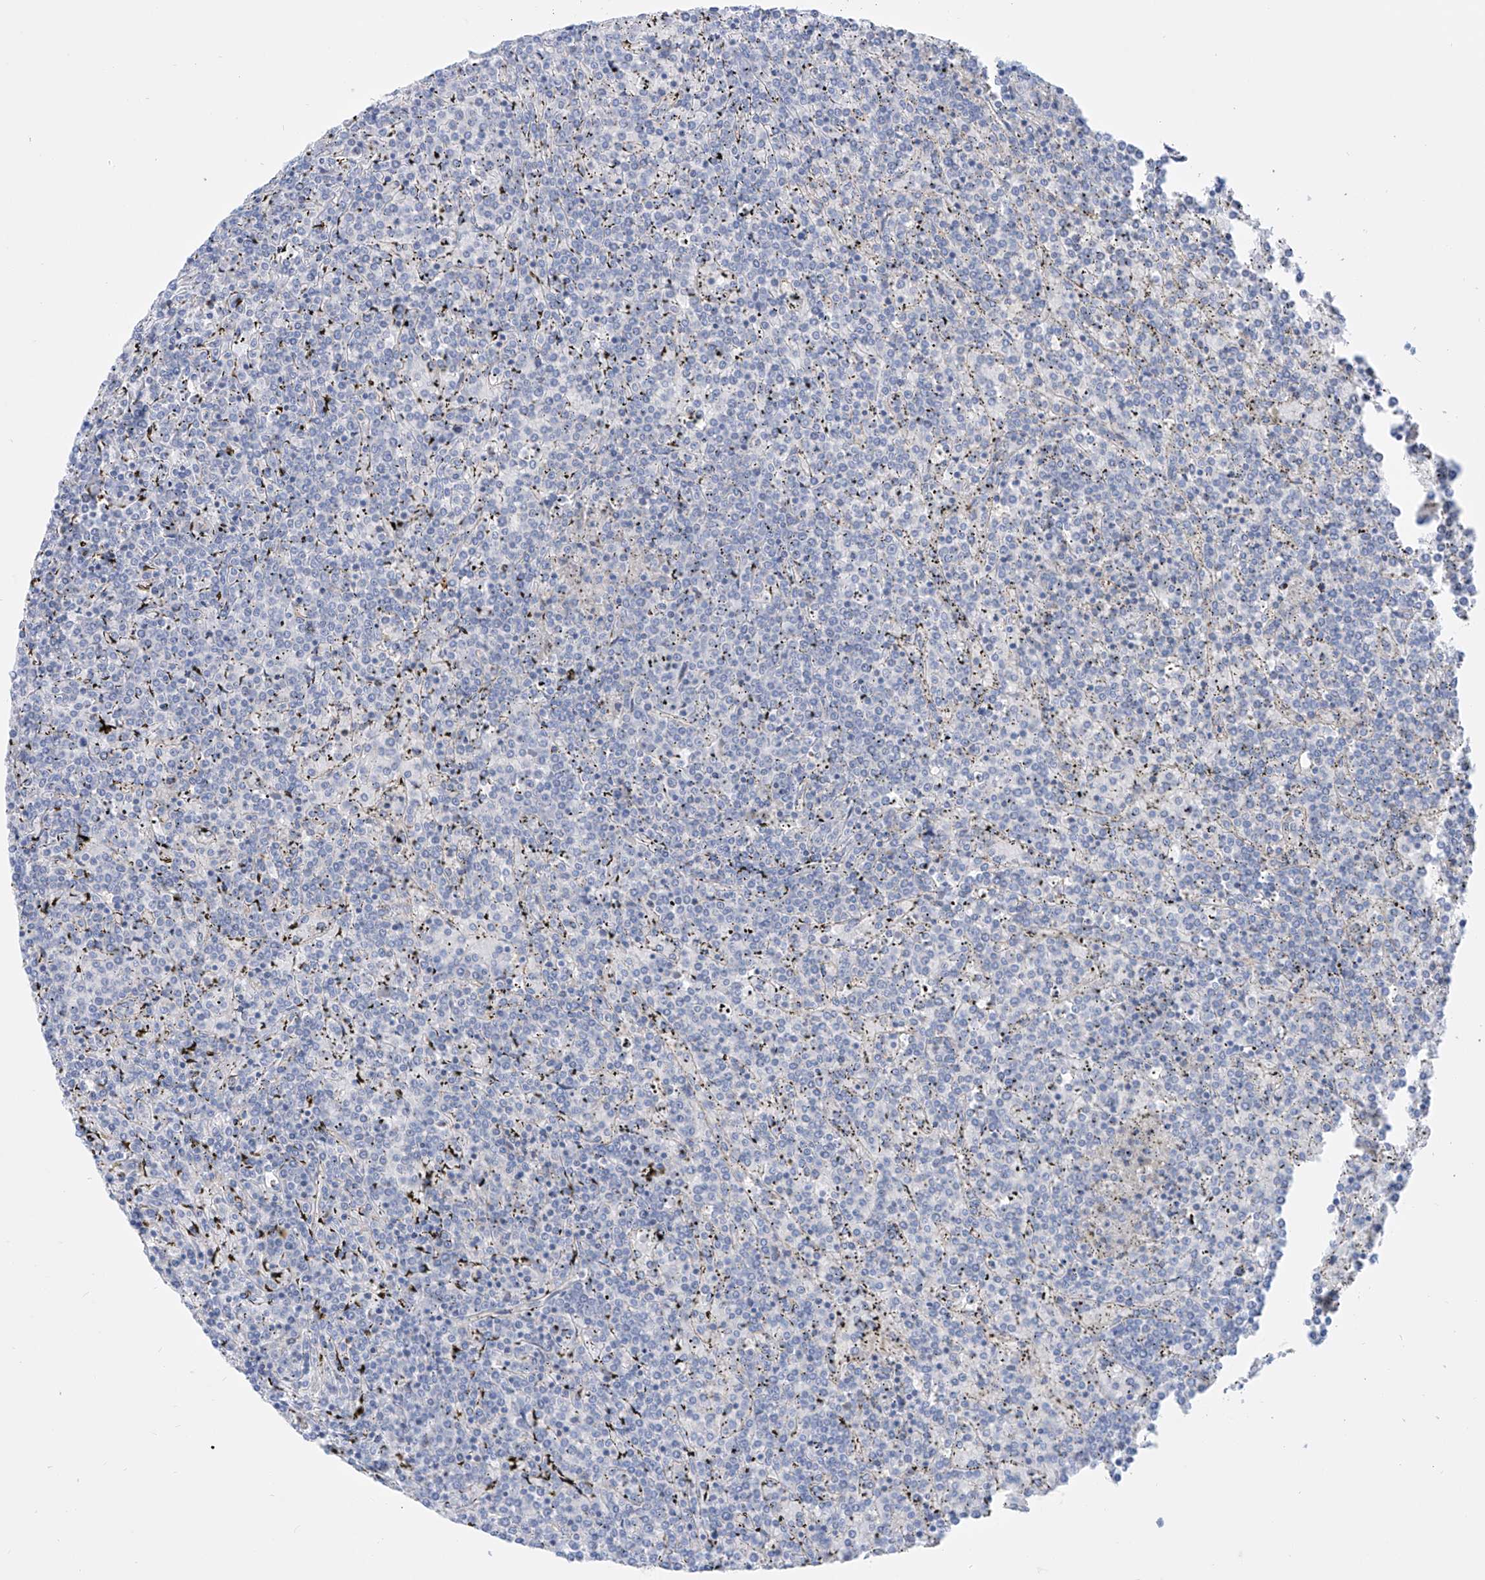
{"staining": {"intensity": "negative", "quantity": "none", "location": "none"}, "tissue": "lymphoma", "cell_type": "Tumor cells", "image_type": "cancer", "snomed": [{"axis": "morphology", "description": "Malignant lymphoma, non-Hodgkin's type, Low grade"}, {"axis": "topography", "description": "Spleen"}], "caption": "Tumor cells are negative for protein expression in human malignant lymphoma, non-Hodgkin's type (low-grade).", "gene": "TMEM209", "patient": {"sex": "female", "age": 19}}